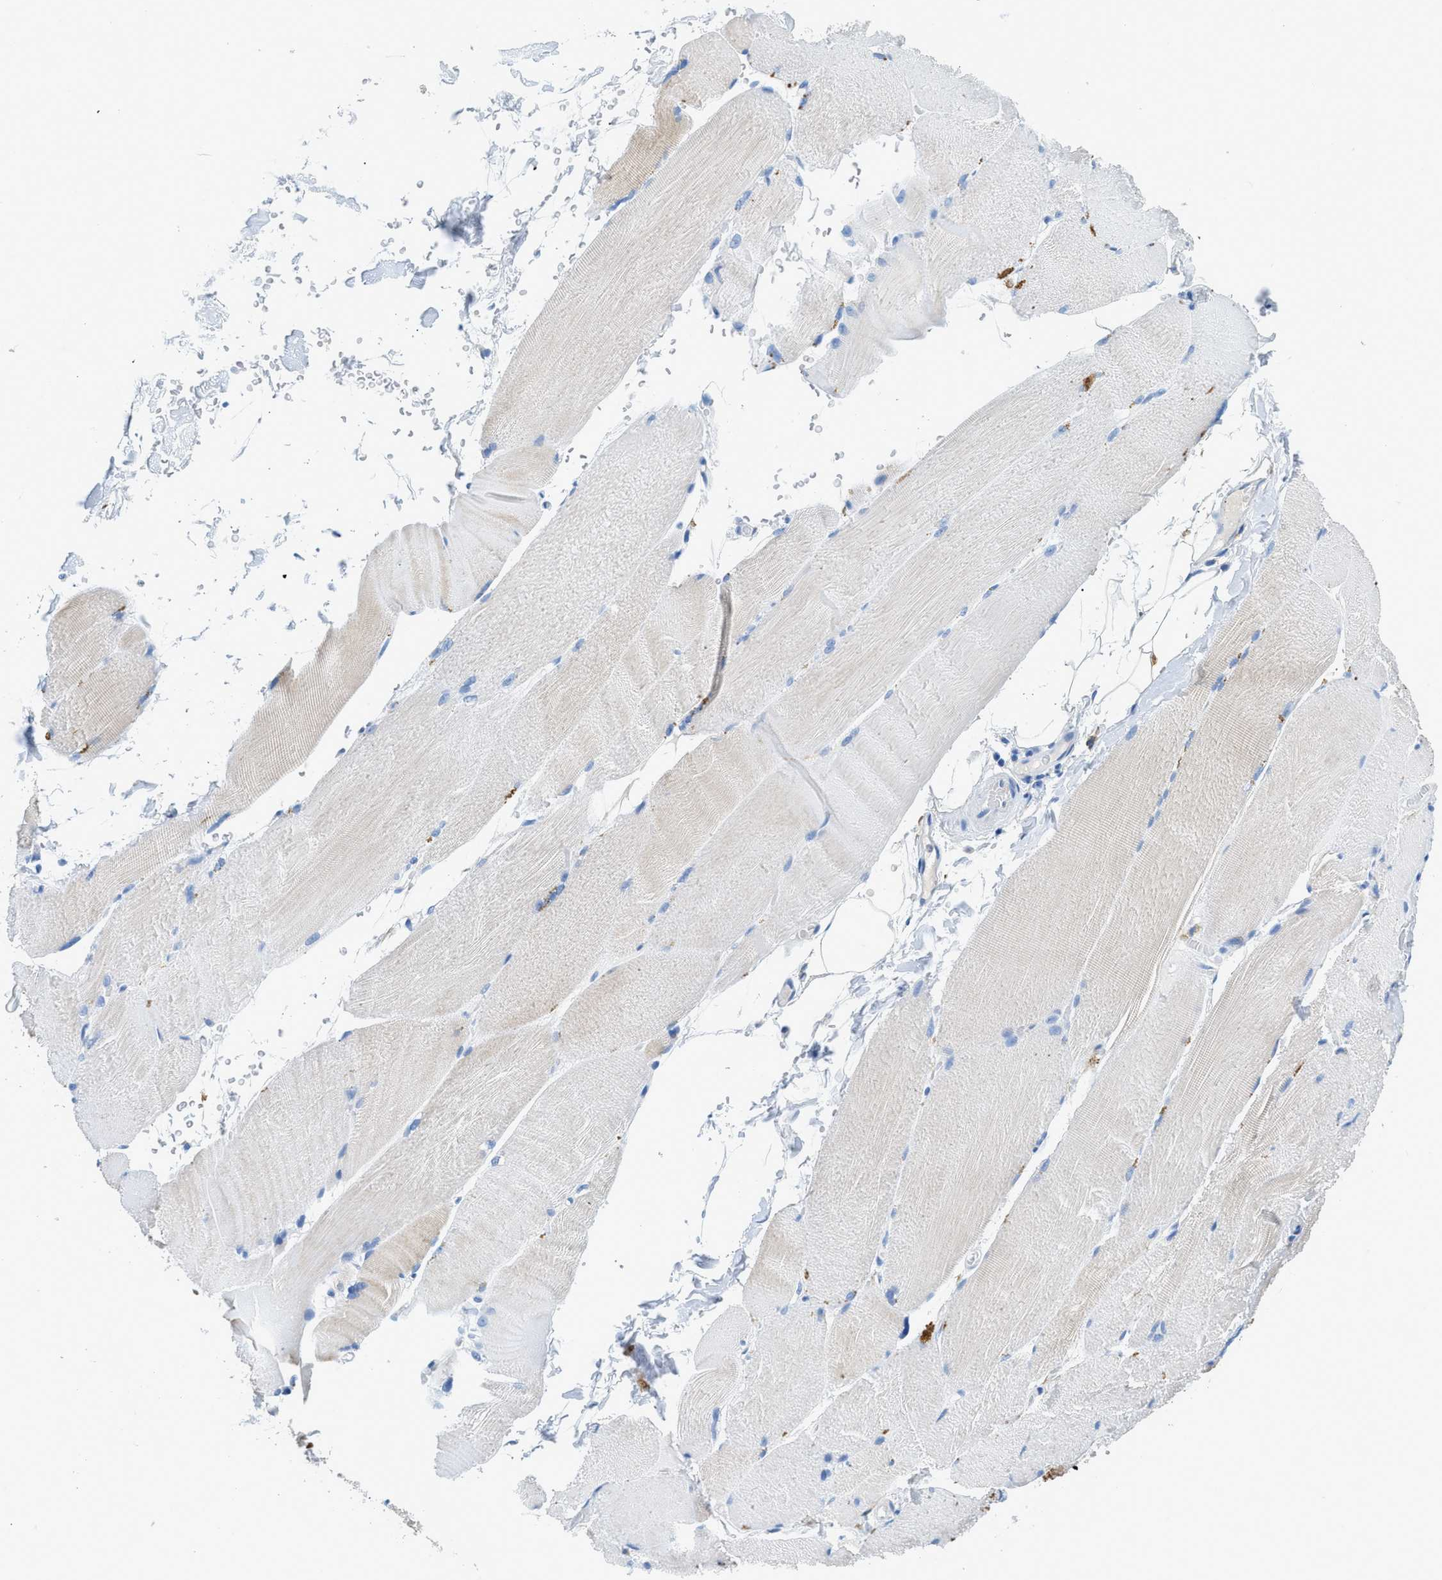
{"staining": {"intensity": "negative", "quantity": "none", "location": "none"}, "tissue": "skeletal muscle", "cell_type": "Myocytes", "image_type": "normal", "snomed": [{"axis": "morphology", "description": "Normal tissue, NOS"}, {"axis": "topography", "description": "Skin"}, {"axis": "topography", "description": "Skeletal muscle"}], "caption": "Image shows no significant protein staining in myocytes of unremarkable skeletal muscle. (DAB immunohistochemistry with hematoxylin counter stain).", "gene": "CD226", "patient": {"sex": "male", "age": 83}}